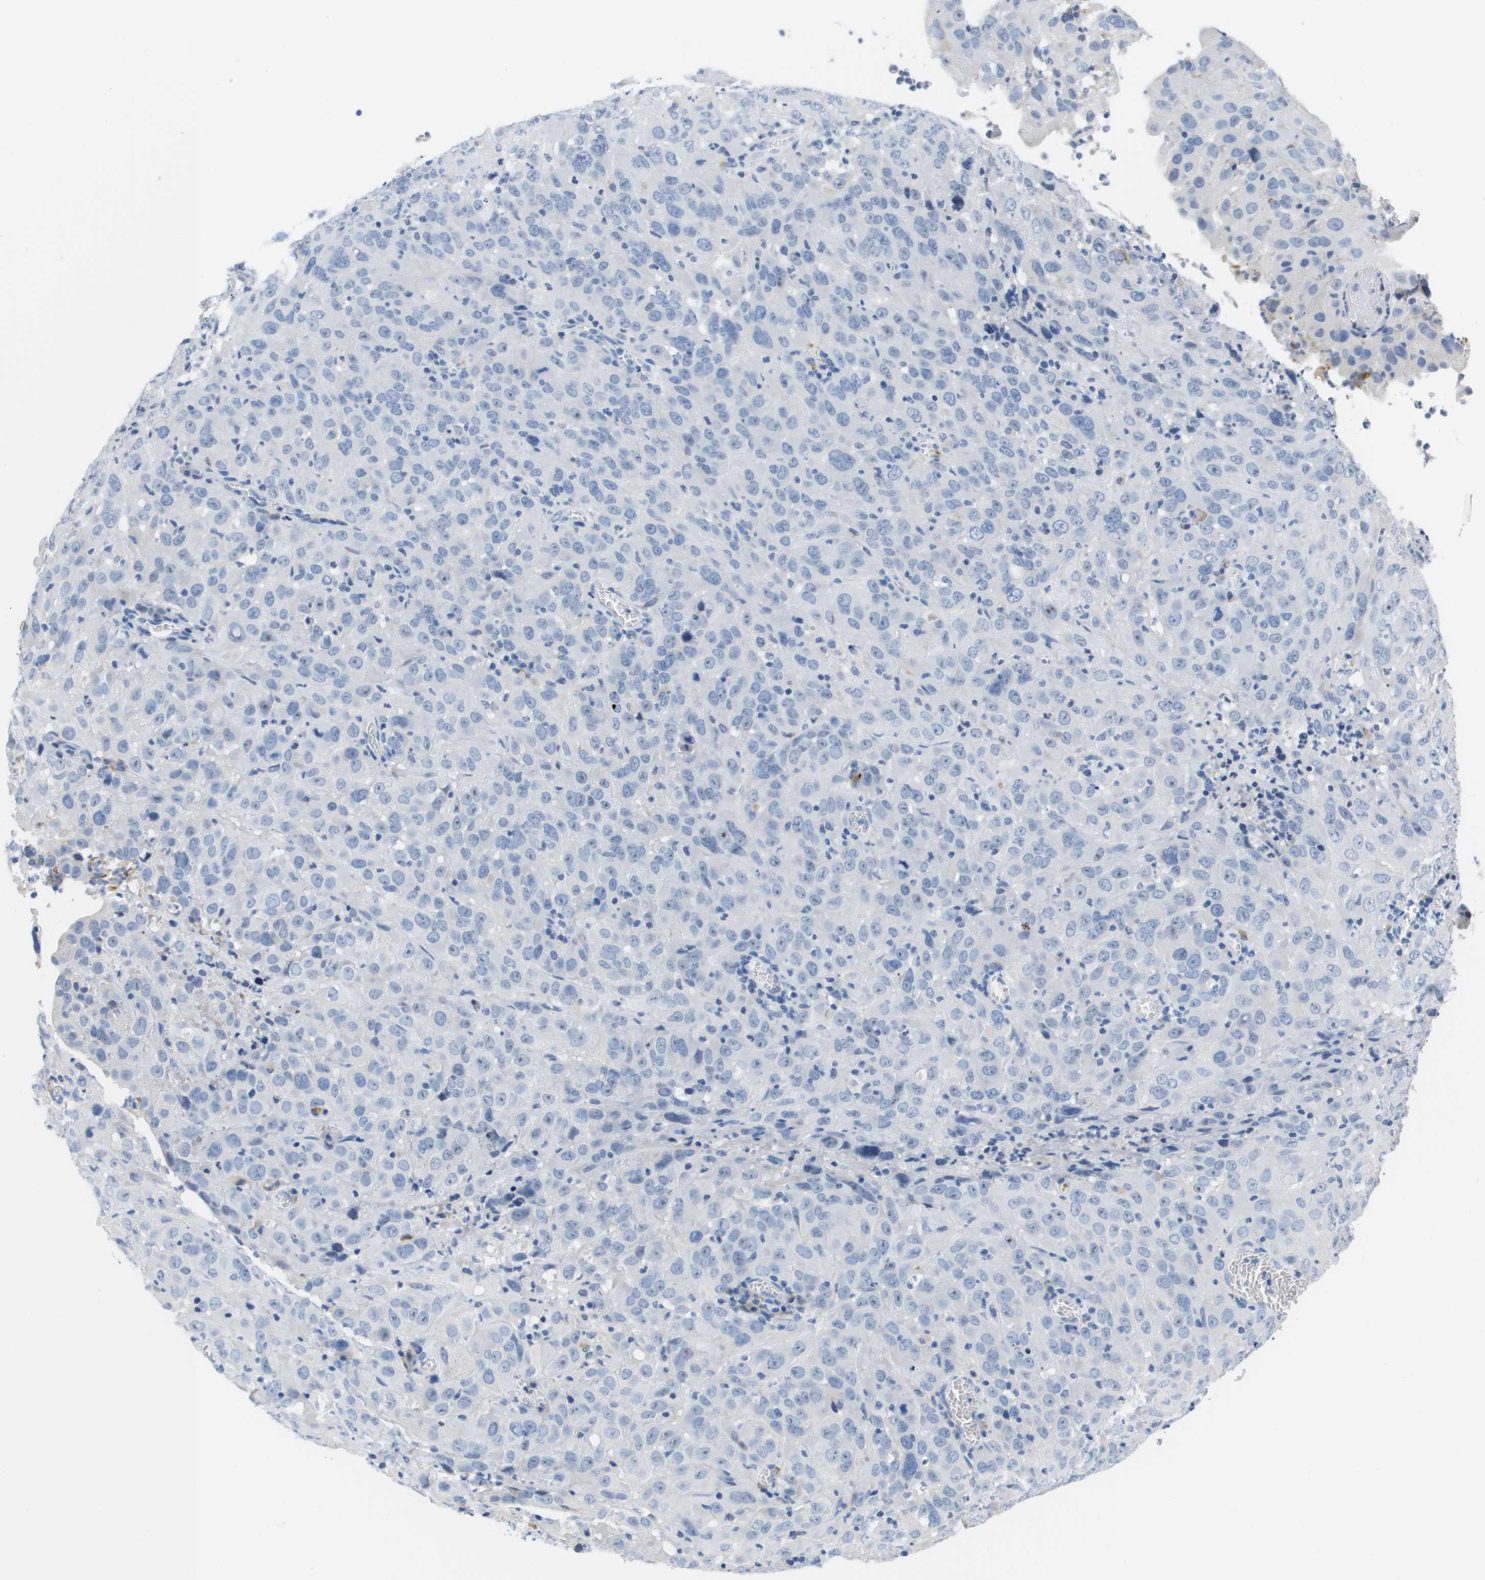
{"staining": {"intensity": "negative", "quantity": "none", "location": "none"}, "tissue": "cervical cancer", "cell_type": "Tumor cells", "image_type": "cancer", "snomed": [{"axis": "morphology", "description": "Squamous cell carcinoma, NOS"}, {"axis": "topography", "description": "Cervix"}], "caption": "Immunohistochemistry image of neoplastic tissue: human squamous cell carcinoma (cervical) stained with DAB exhibits no significant protein expression in tumor cells.", "gene": "MS4A1", "patient": {"sex": "female", "age": 32}}